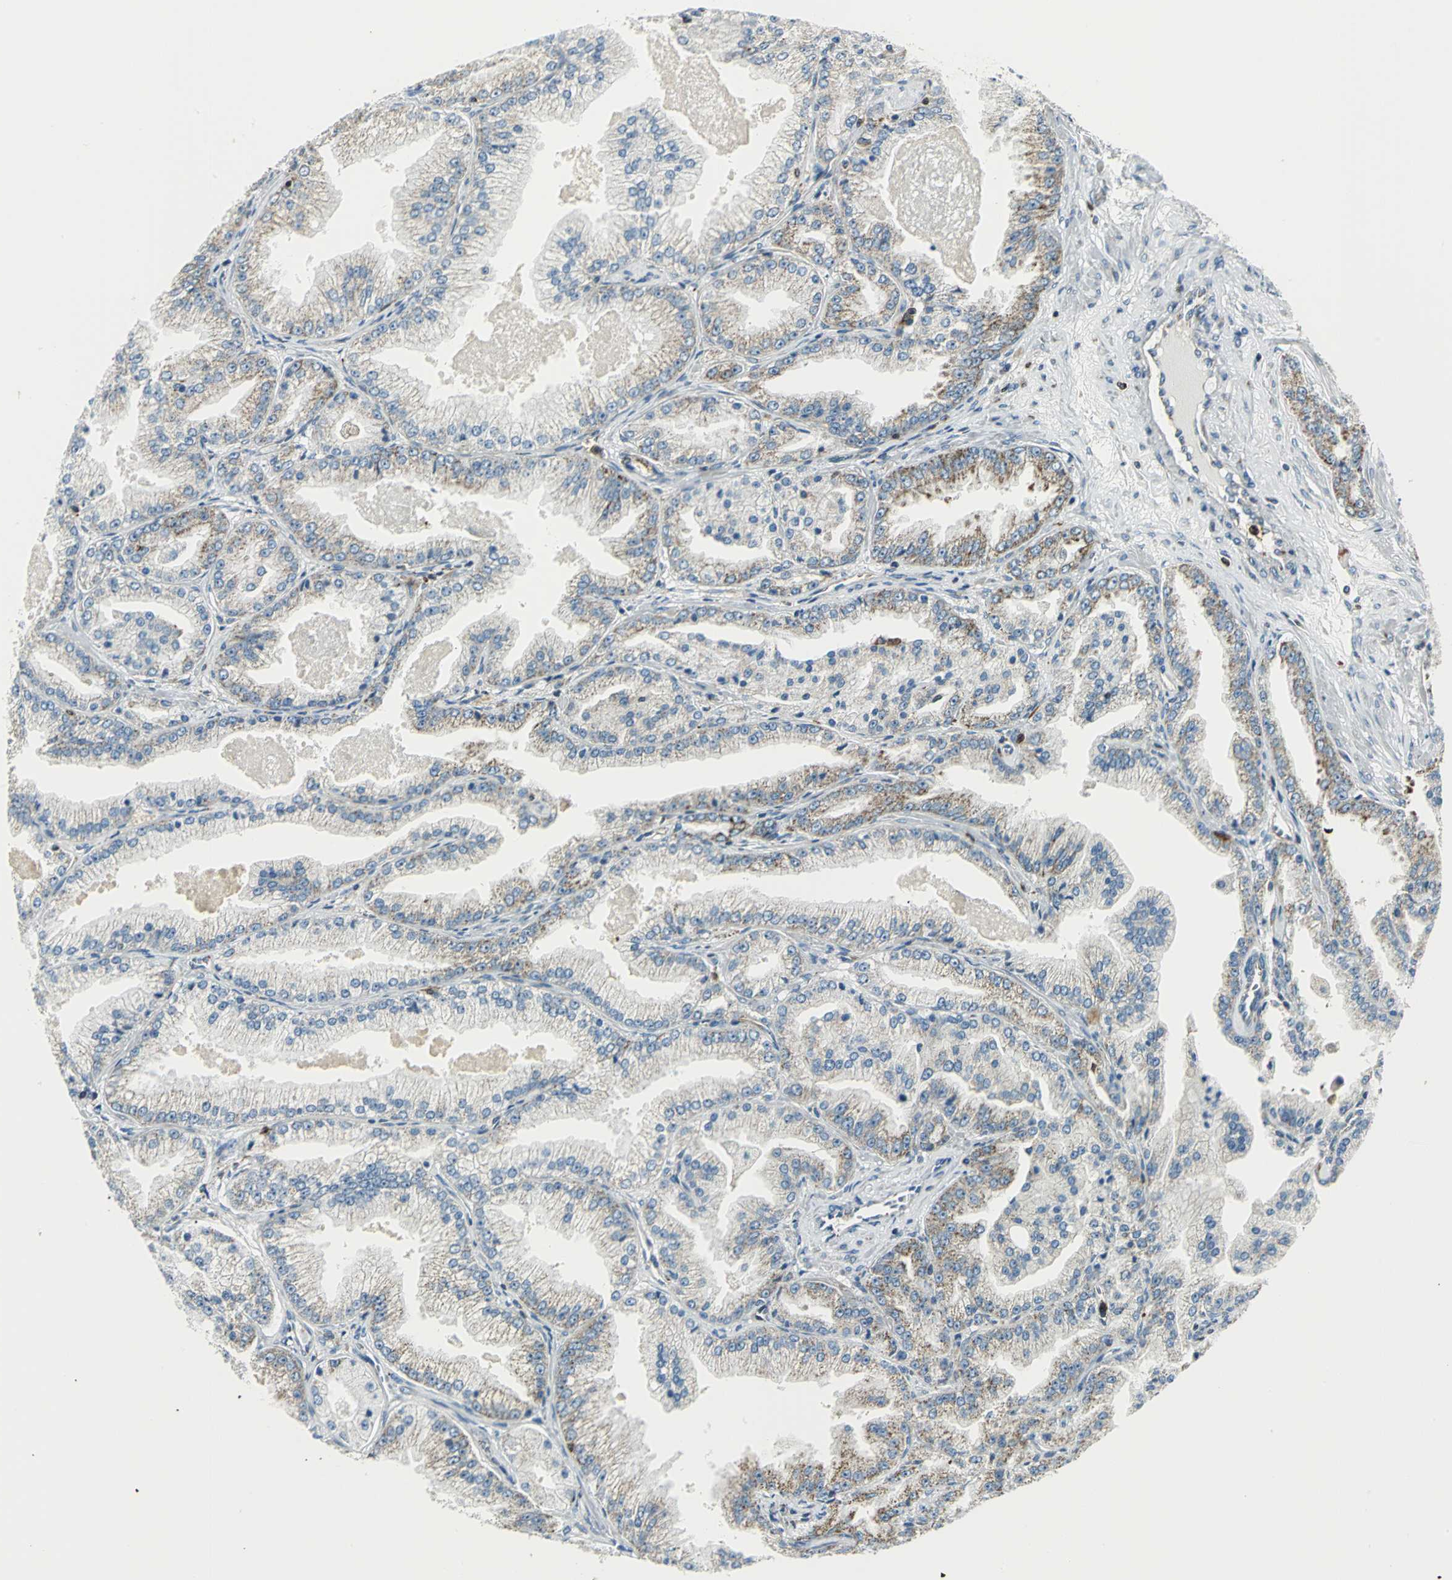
{"staining": {"intensity": "moderate", "quantity": "25%-75%", "location": "cytoplasmic/membranous"}, "tissue": "prostate cancer", "cell_type": "Tumor cells", "image_type": "cancer", "snomed": [{"axis": "morphology", "description": "Adenocarcinoma, High grade"}, {"axis": "topography", "description": "Prostate"}], "caption": "Immunohistochemistry (DAB (3,3'-diaminobenzidine)) staining of adenocarcinoma (high-grade) (prostate) reveals moderate cytoplasmic/membranous protein expression in approximately 25%-75% of tumor cells.", "gene": "USP40", "patient": {"sex": "male", "age": 61}}